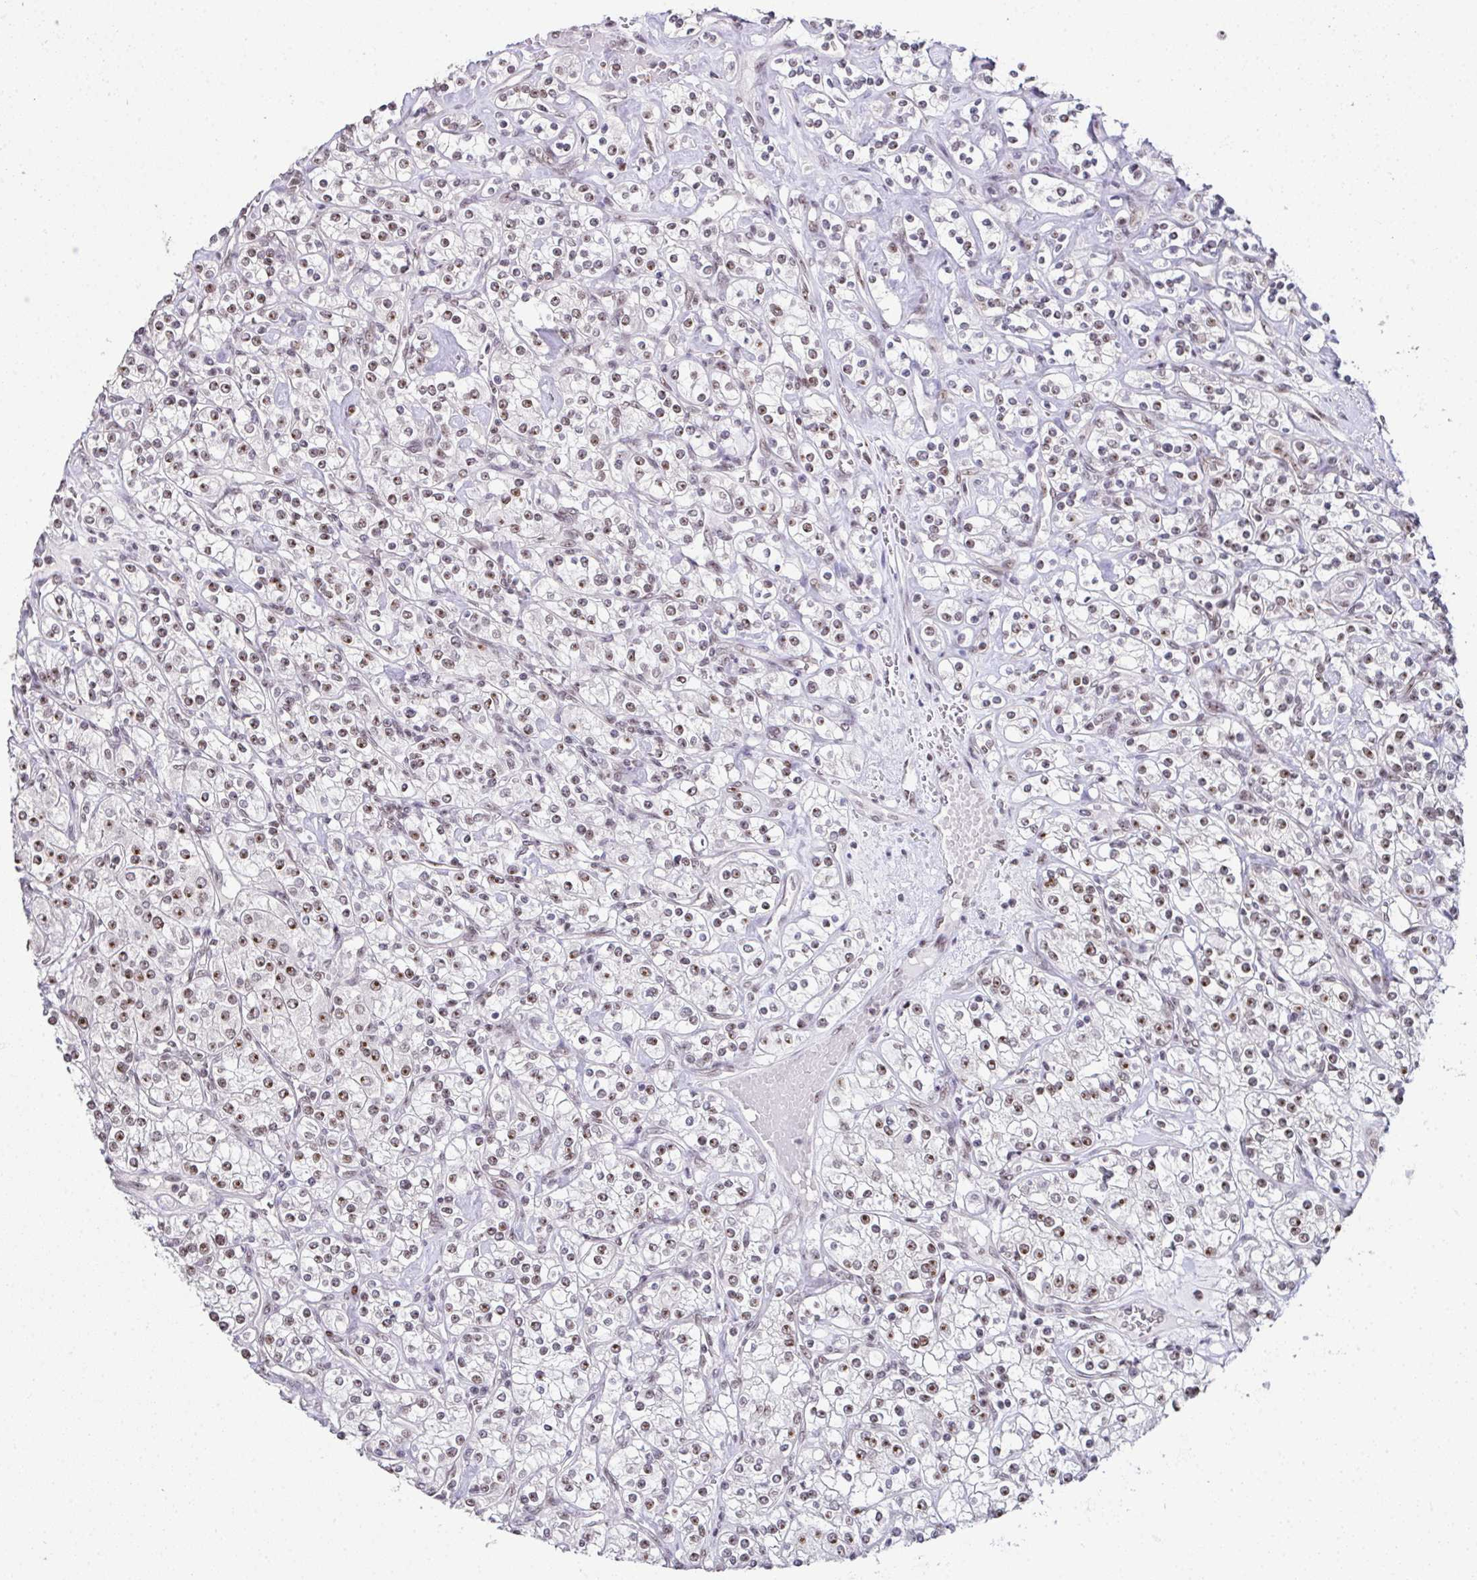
{"staining": {"intensity": "moderate", "quantity": ">75%", "location": "nuclear"}, "tissue": "renal cancer", "cell_type": "Tumor cells", "image_type": "cancer", "snomed": [{"axis": "morphology", "description": "Adenocarcinoma, NOS"}, {"axis": "topography", "description": "Kidney"}], "caption": "Immunohistochemistry image of neoplastic tissue: human adenocarcinoma (renal) stained using IHC exhibits medium levels of moderate protein expression localized specifically in the nuclear of tumor cells, appearing as a nuclear brown color.", "gene": "ZNF800", "patient": {"sex": "male", "age": 77}}